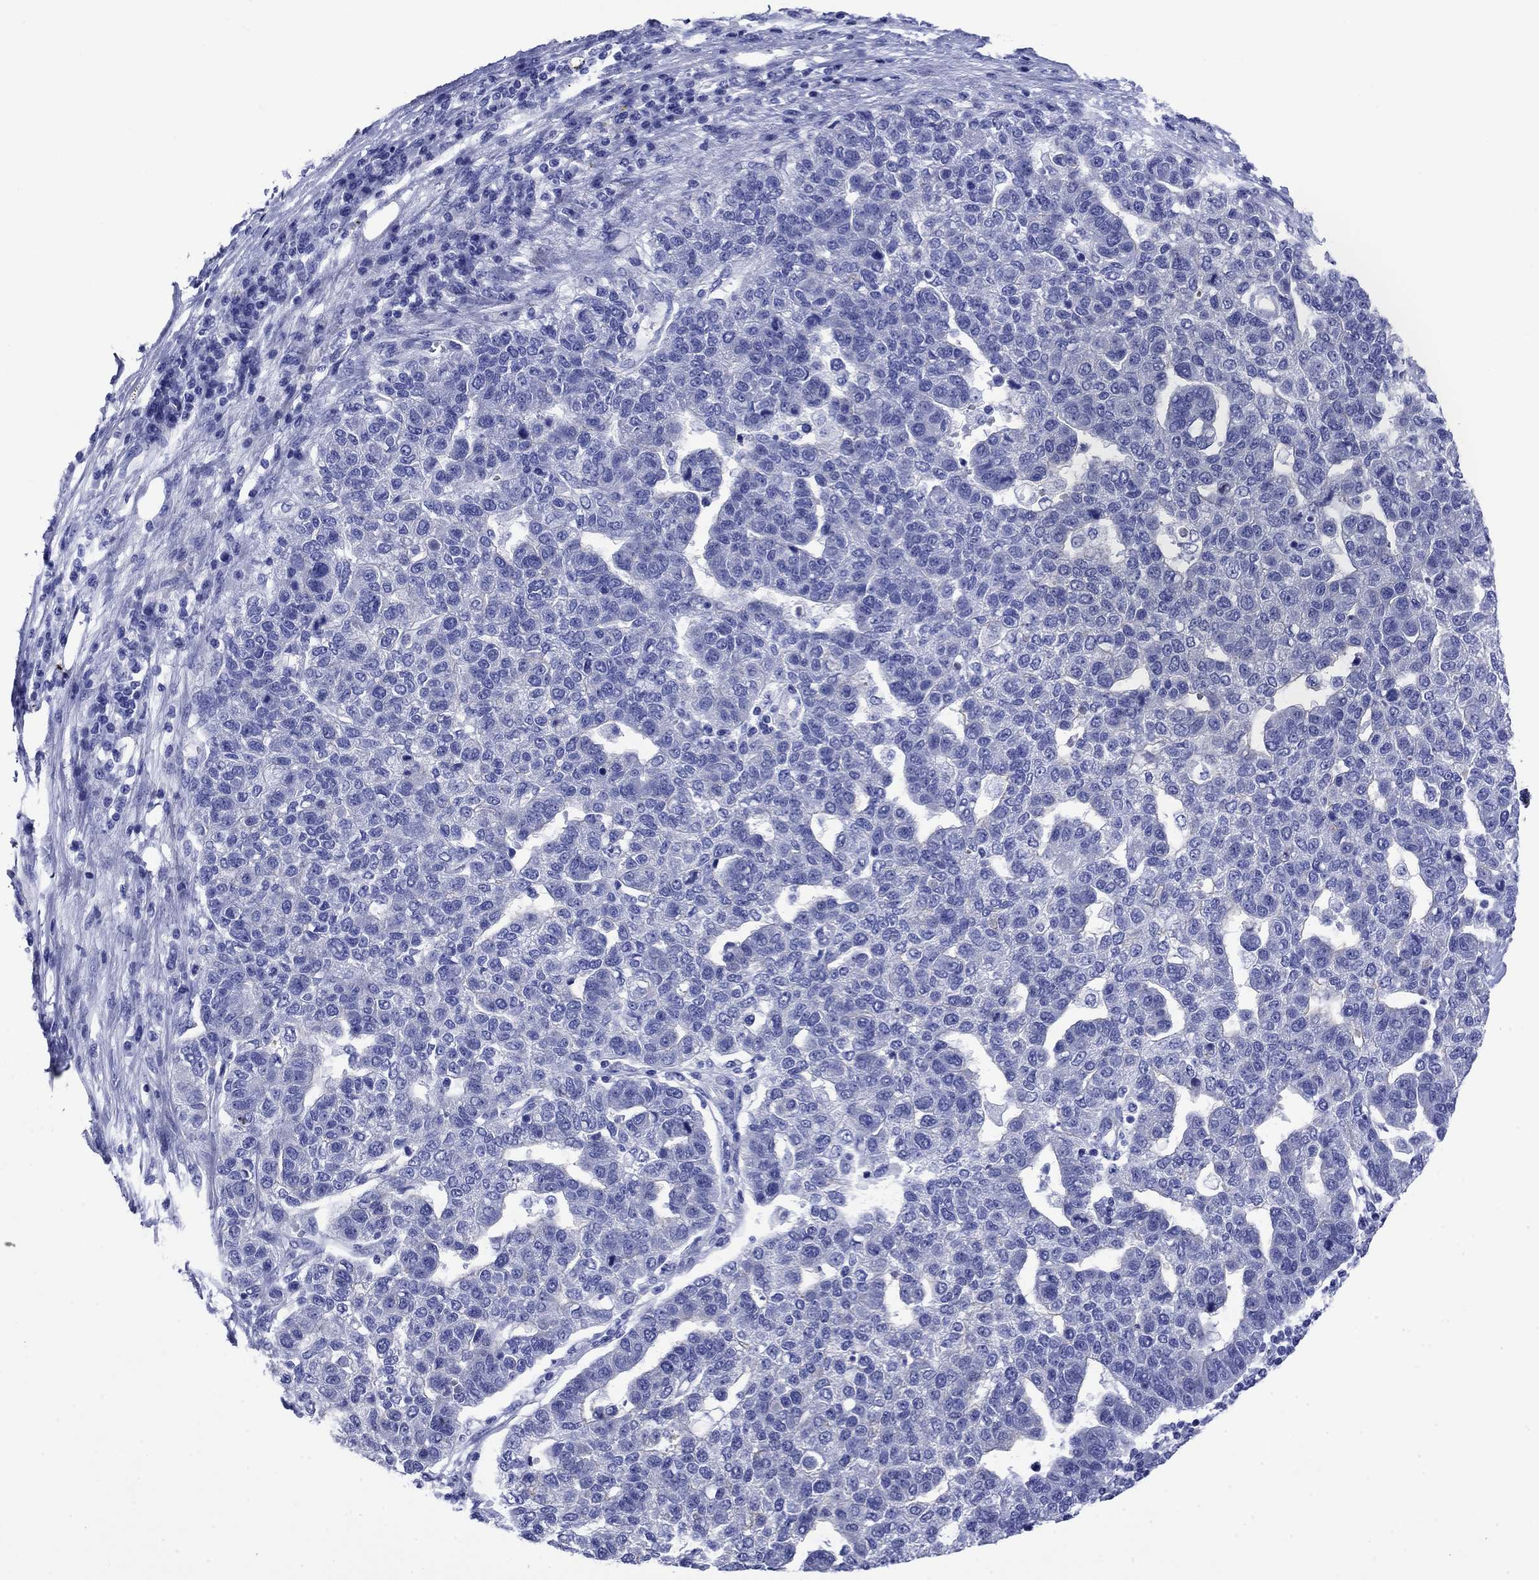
{"staining": {"intensity": "negative", "quantity": "none", "location": "none"}, "tissue": "pancreatic cancer", "cell_type": "Tumor cells", "image_type": "cancer", "snomed": [{"axis": "morphology", "description": "Adenocarcinoma, NOS"}, {"axis": "topography", "description": "Pancreas"}], "caption": "Tumor cells are negative for brown protein staining in pancreatic cancer (adenocarcinoma).", "gene": "SLC1A2", "patient": {"sex": "female", "age": 61}}